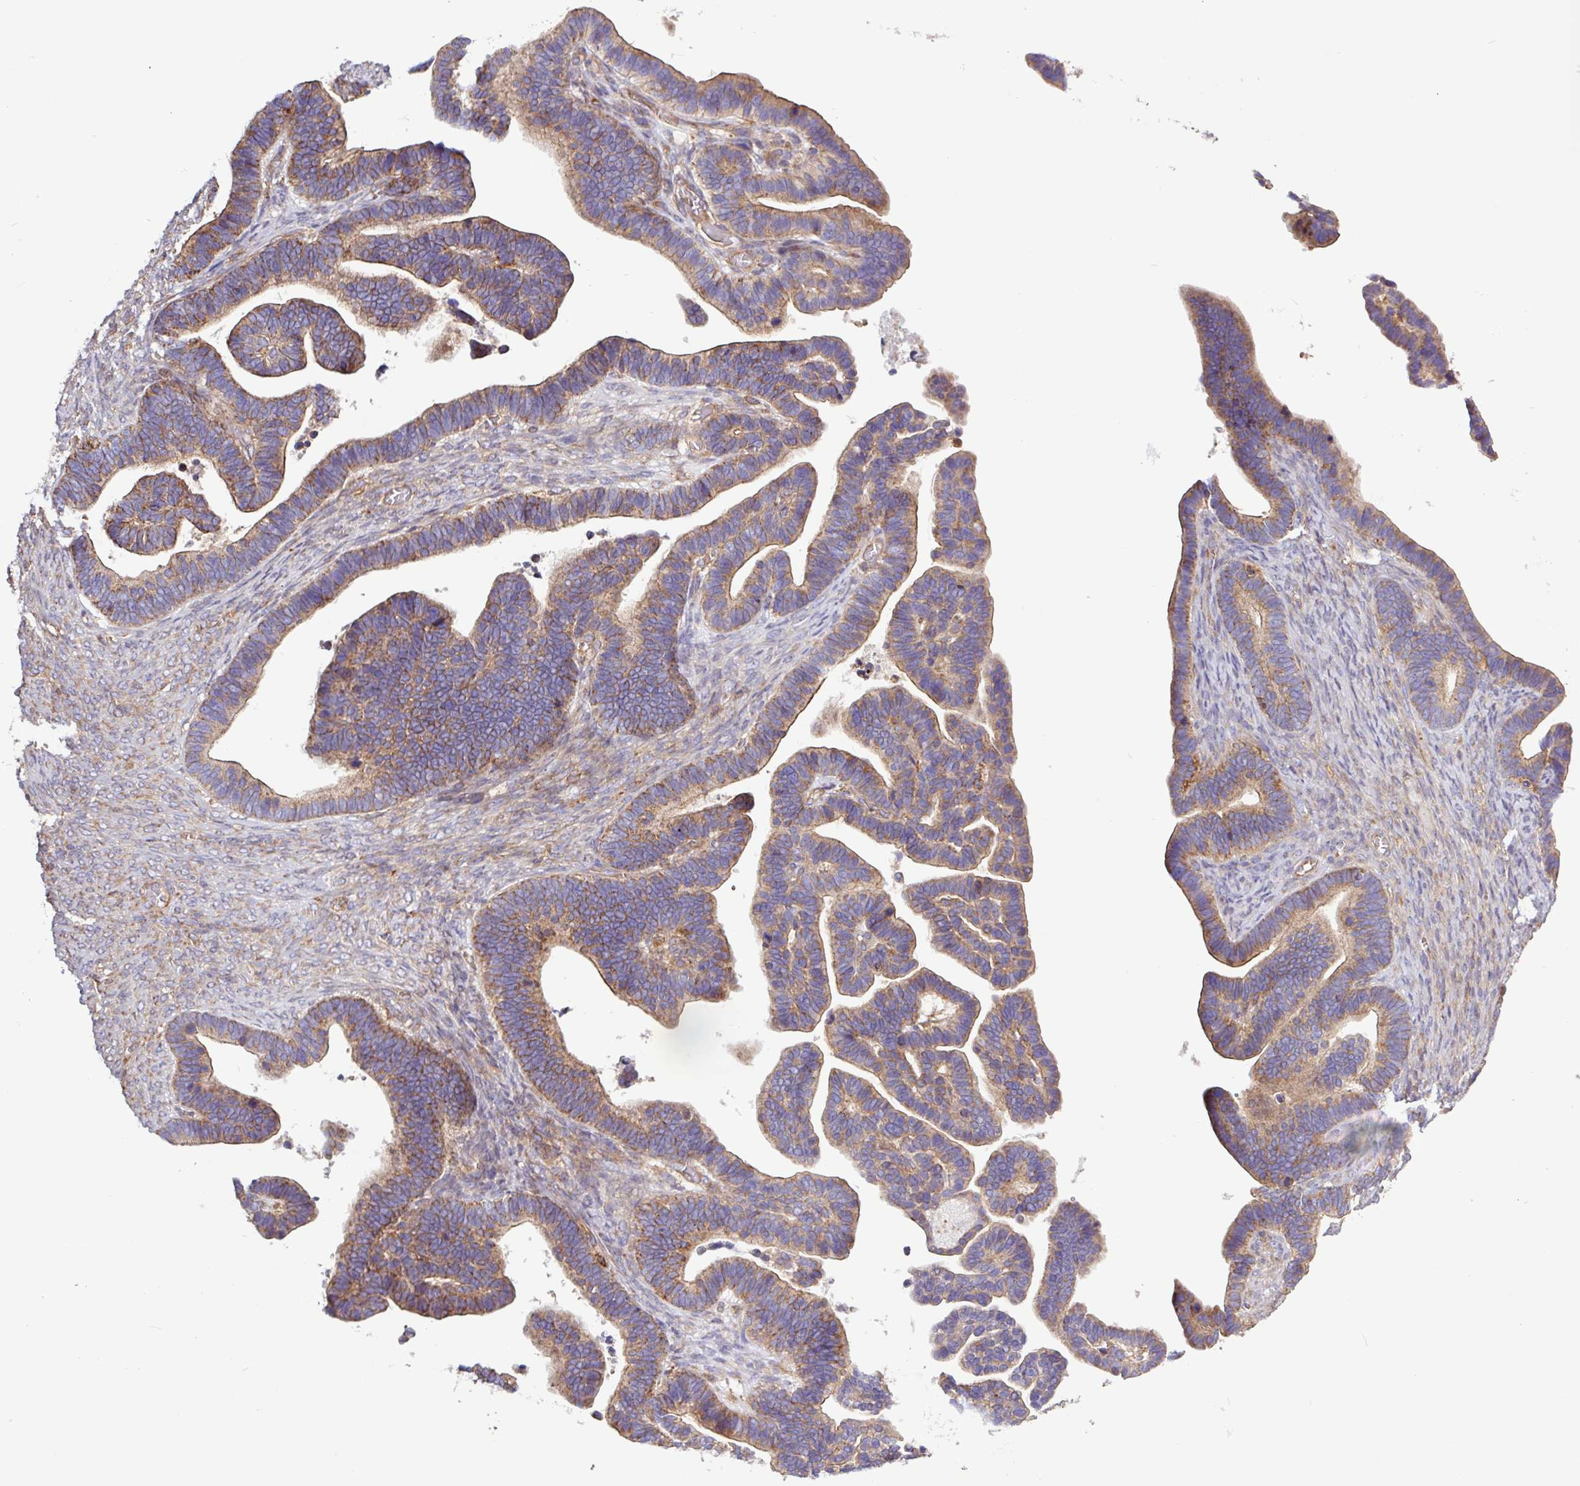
{"staining": {"intensity": "moderate", "quantity": ">75%", "location": "cytoplasmic/membranous"}, "tissue": "ovarian cancer", "cell_type": "Tumor cells", "image_type": "cancer", "snomed": [{"axis": "morphology", "description": "Cystadenocarcinoma, serous, NOS"}, {"axis": "topography", "description": "Ovary"}], "caption": "Tumor cells display medium levels of moderate cytoplasmic/membranous staining in approximately >75% of cells in human ovarian cancer (serous cystadenocarcinoma).", "gene": "ACTR3", "patient": {"sex": "female", "age": 56}}